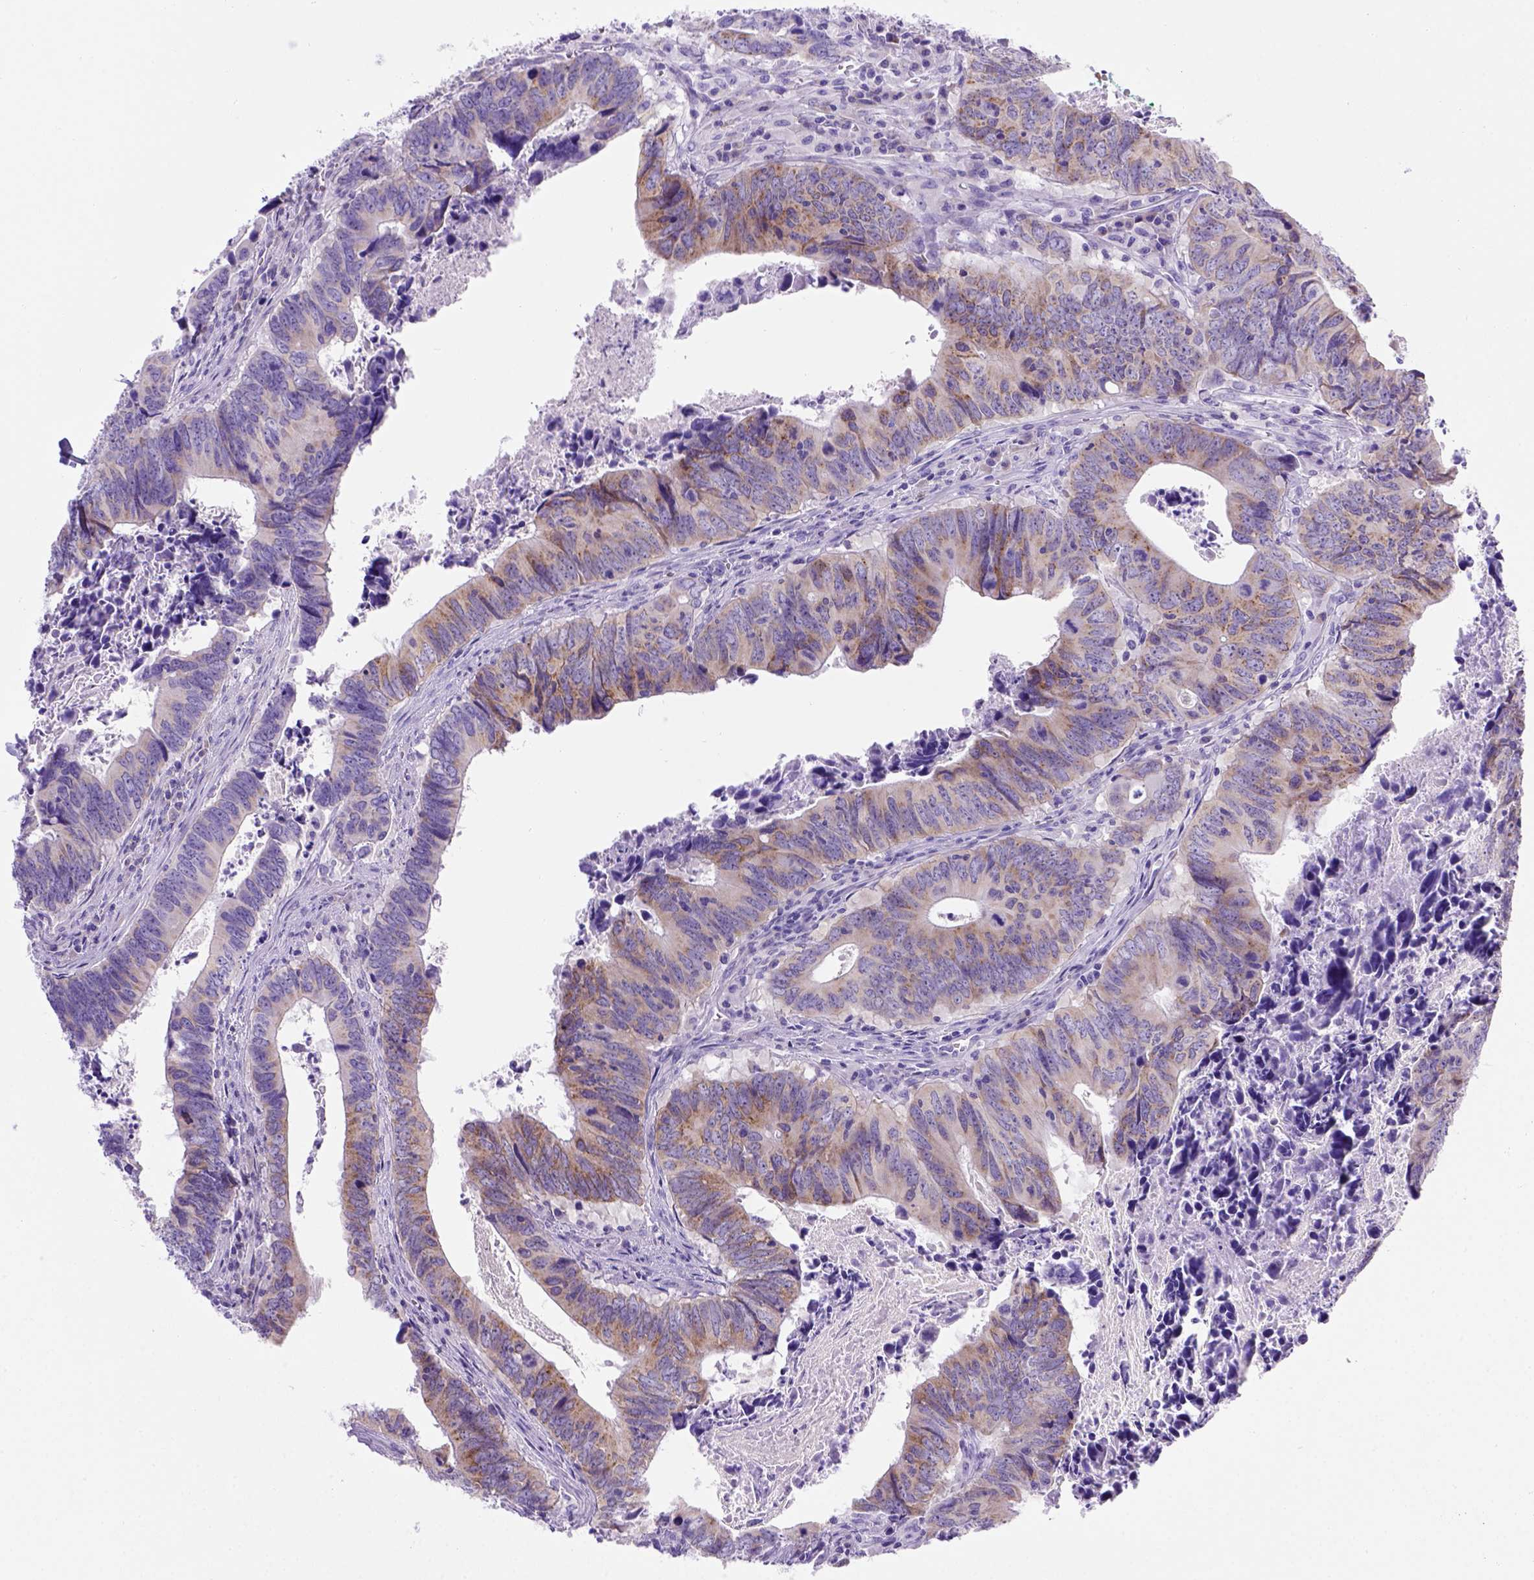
{"staining": {"intensity": "moderate", "quantity": "25%-75%", "location": "cytoplasmic/membranous"}, "tissue": "colorectal cancer", "cell_type": "Tumor cells", "image_type": "cancer", "snomed": [{"axis": "morphology", "description": "Adenocarcinoma, NOS"}, {"axis": "topography", "description": "Colon"}], "caption": "There is medium levels of moderate cytoplasmic/membranous staining in tumor cells of colorectal adenocarcinoma, as demonstrated by immunohistochemical staining (brown color).", "gene": "FOXI1", "patient": {"sex": "female", "age": 82}}